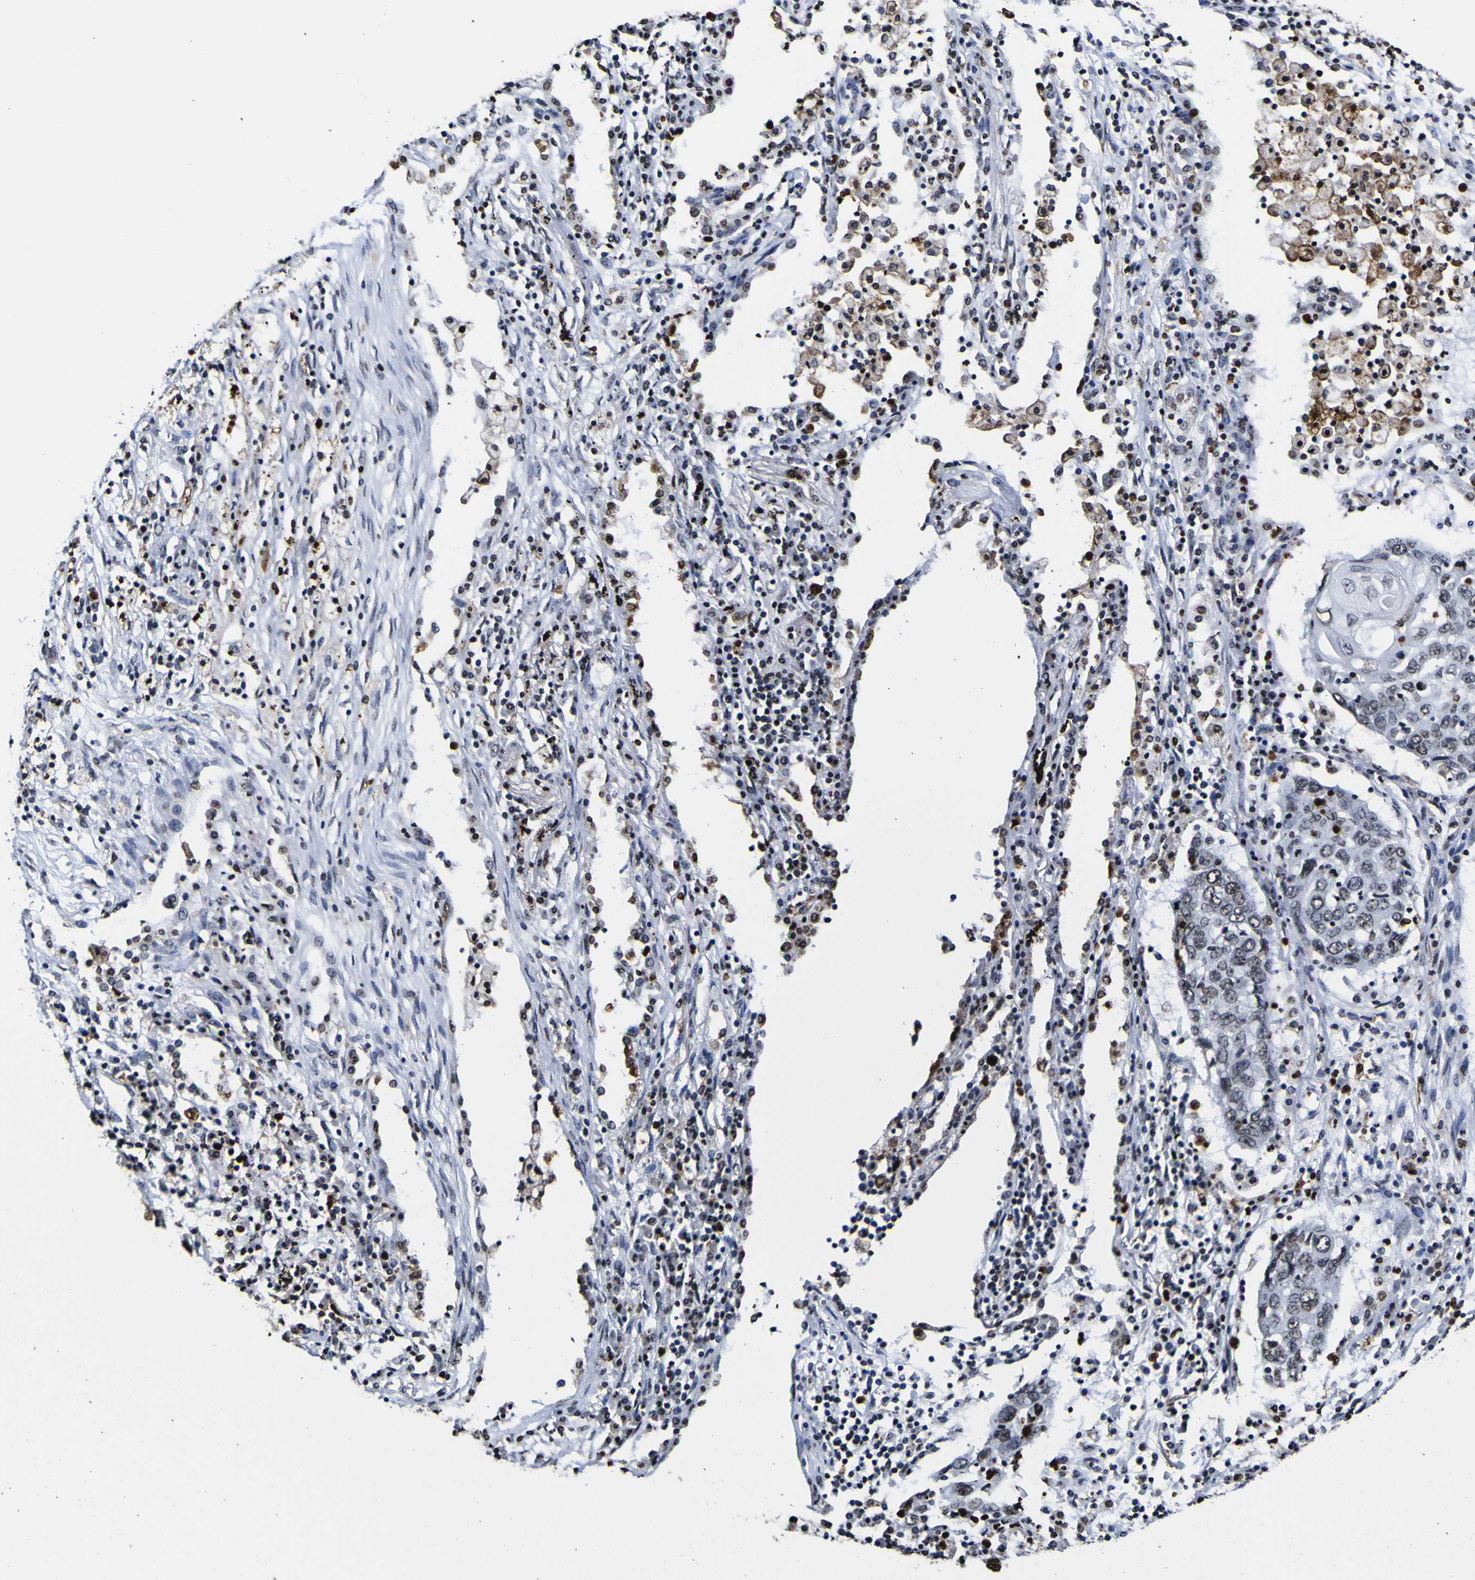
{"staining": {"intensity": "weak", "quantity": "<25%", "location": "nuclear"}, "tissue": "lung cancer", "cell_type": "Tumor cells", "image_type": "cancer", "snomed": [{"axis": "morphology", "description": "Squamous cell carcinoma, NOS"}, {"axis": "topography", "description": "Lung"}], "caption": "Immunohistochemistry (IHC) image of human lung cancer stained for a protein (brown), which displays no positivity in tumor cells.", "gene": "PIAS1", "patient": {"sex": "female", "age": 63}}